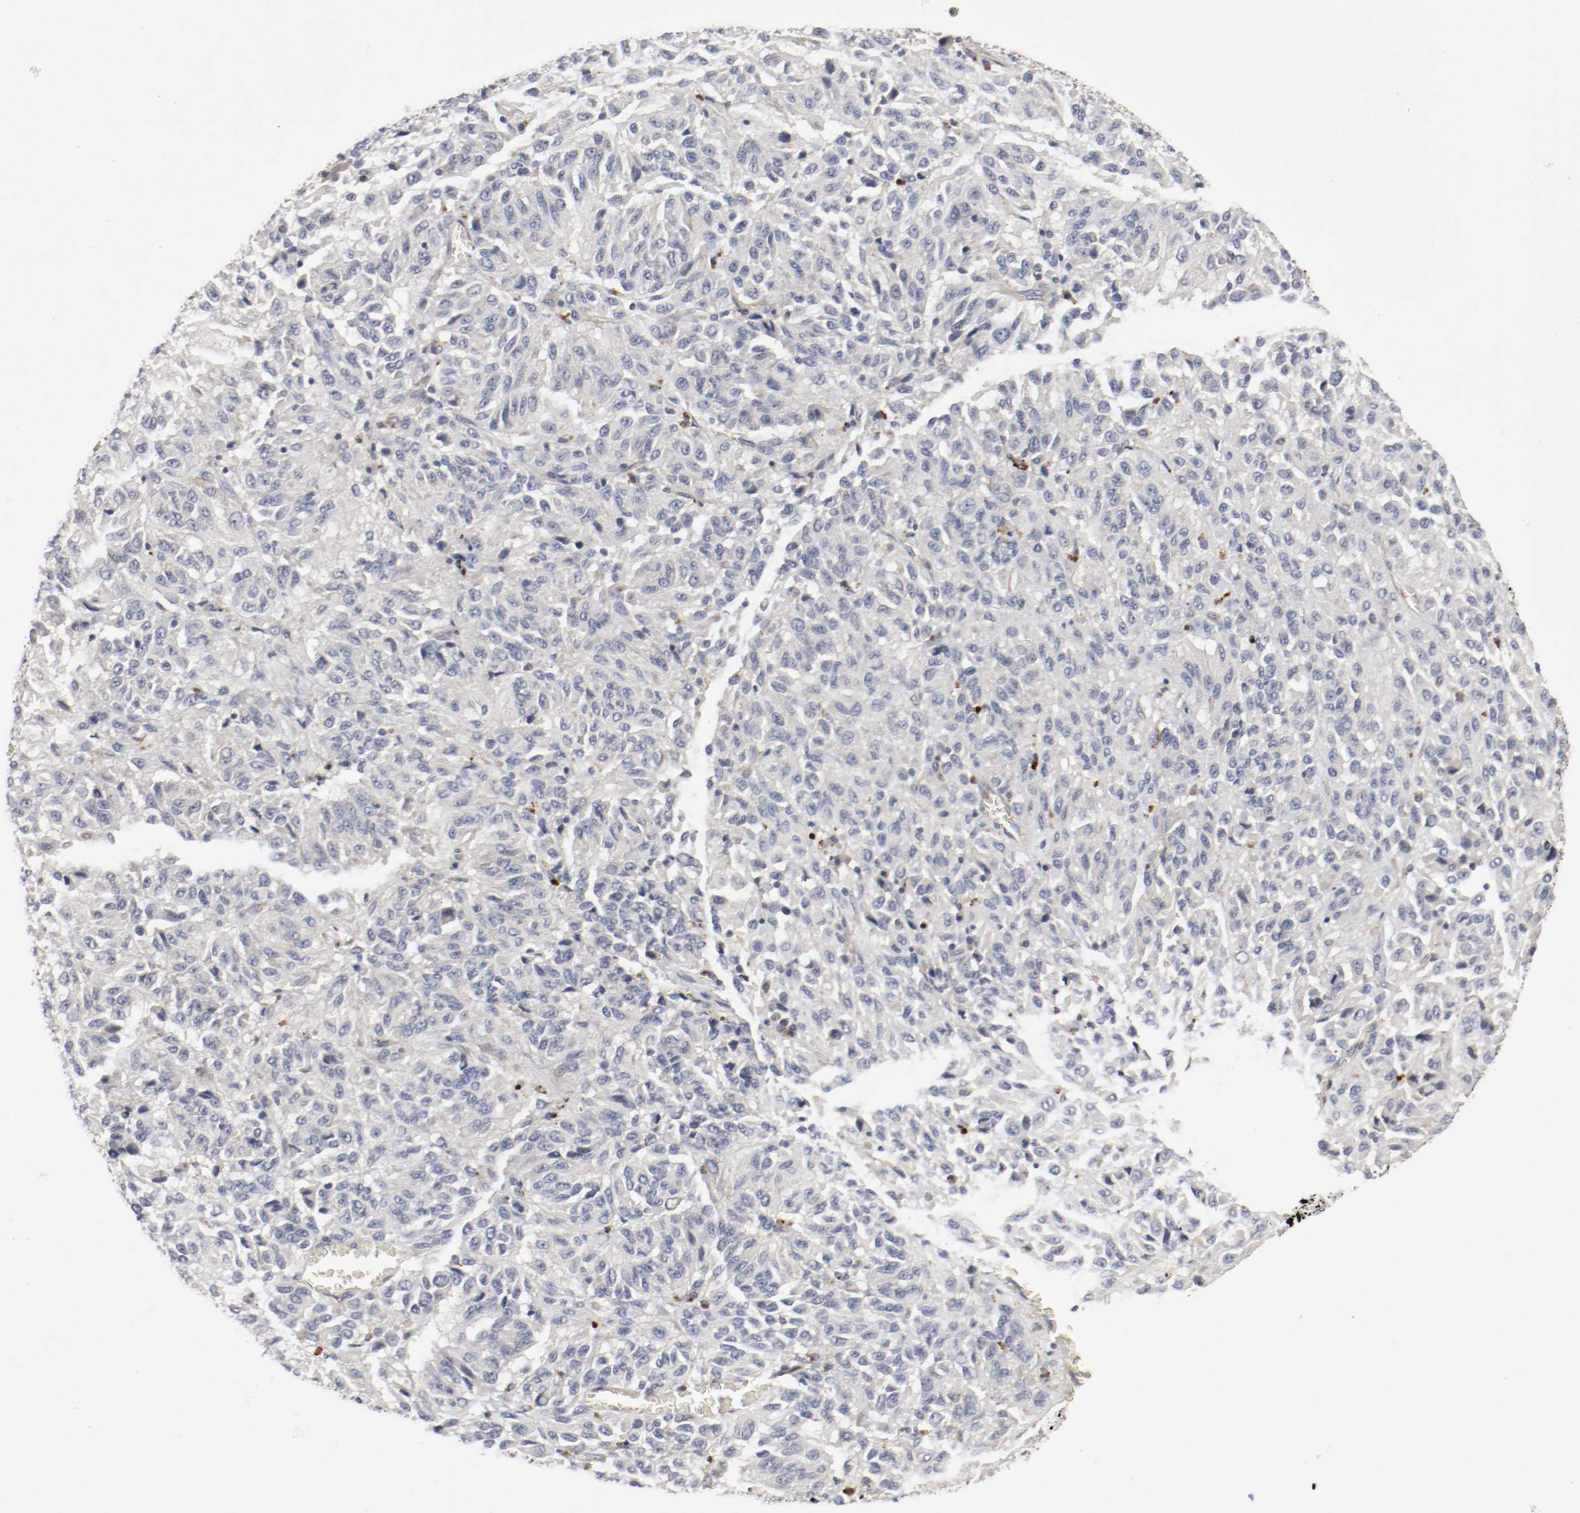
{"staining": {"intensity": "weak", "quantity": "<25%", "location": "cytoplasmic/membranous"}, "tissue": "melanoma", "cell_type": "Tumor cells", "image_type": "cancer", "snomed": [{"axis": "morphology", "description": "Malignant melanoma, Metastatic site"}, {"axis": "topography", "description": "Lung"}], "caption": "Tumor cells are negative for protein expression in human melanoma. (DAB immunohistochemistry (IHC), high magnification).", "gene": "REN", "patient": {"sex": "male", "age": 64}}